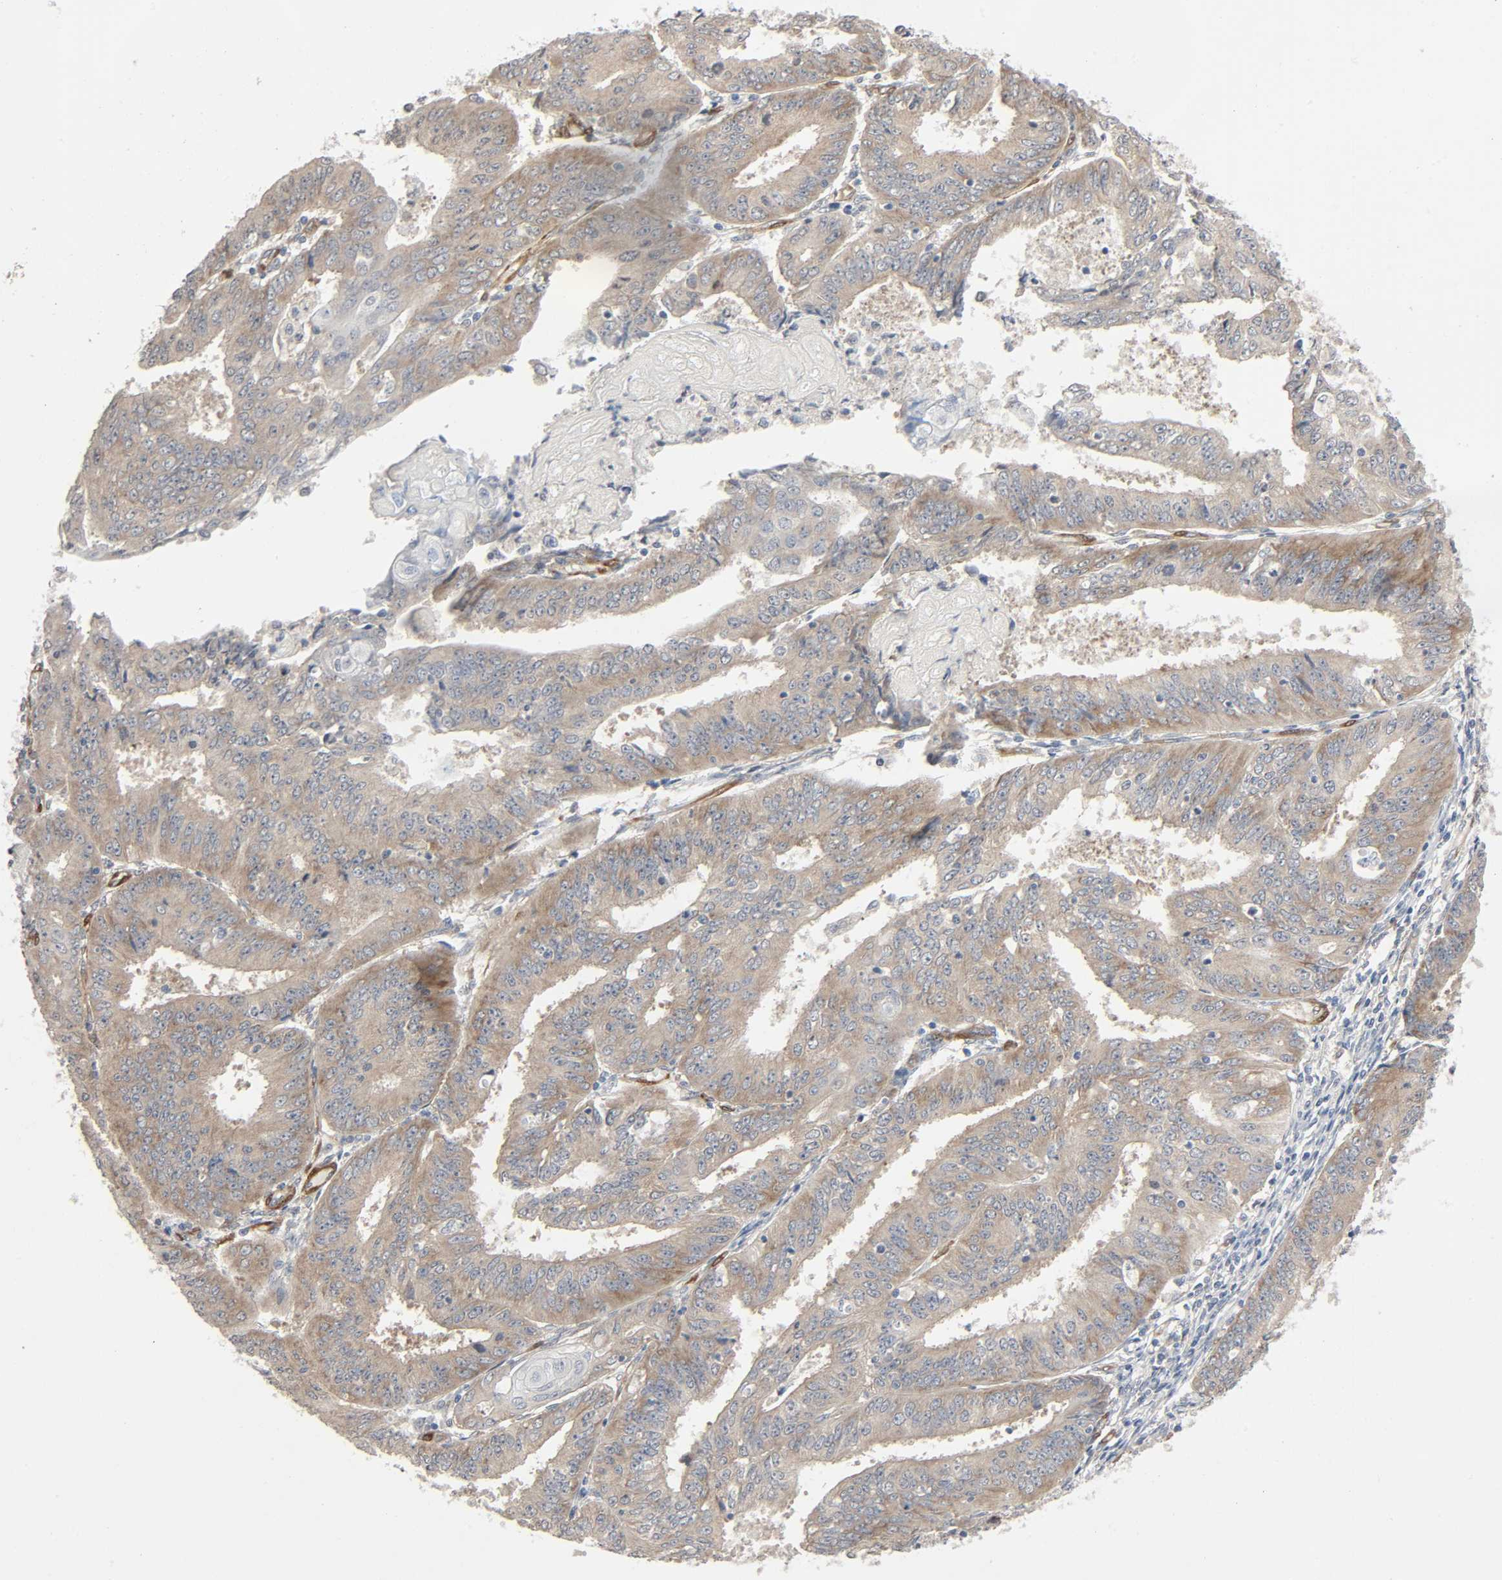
{"staining": {"intensity": "weak", "quantity": ">75%", "location": "cytoplasmic/membranous"}, "tissue": "endometrial cancer", "cell_type": "Tumor cells", "image_type": "cancer", "snomed": [{"axis": "morphology", "description": "Adenocarcinoma, NOS"}, {"axis": "topography", "description": "Endometrium"}], "caption": "Weak cytoplasmic/membranous positivity is present in approximately >75% of tumor cells in endometrial cancer. (Stains: DAB (3,3'-diaminobenzidine) in brown, nuclei in blue, Microscopy: brightfield microscopy at high magnification).", "gene": "PTK2", "patient": {"sex": "female", "age": 42}}